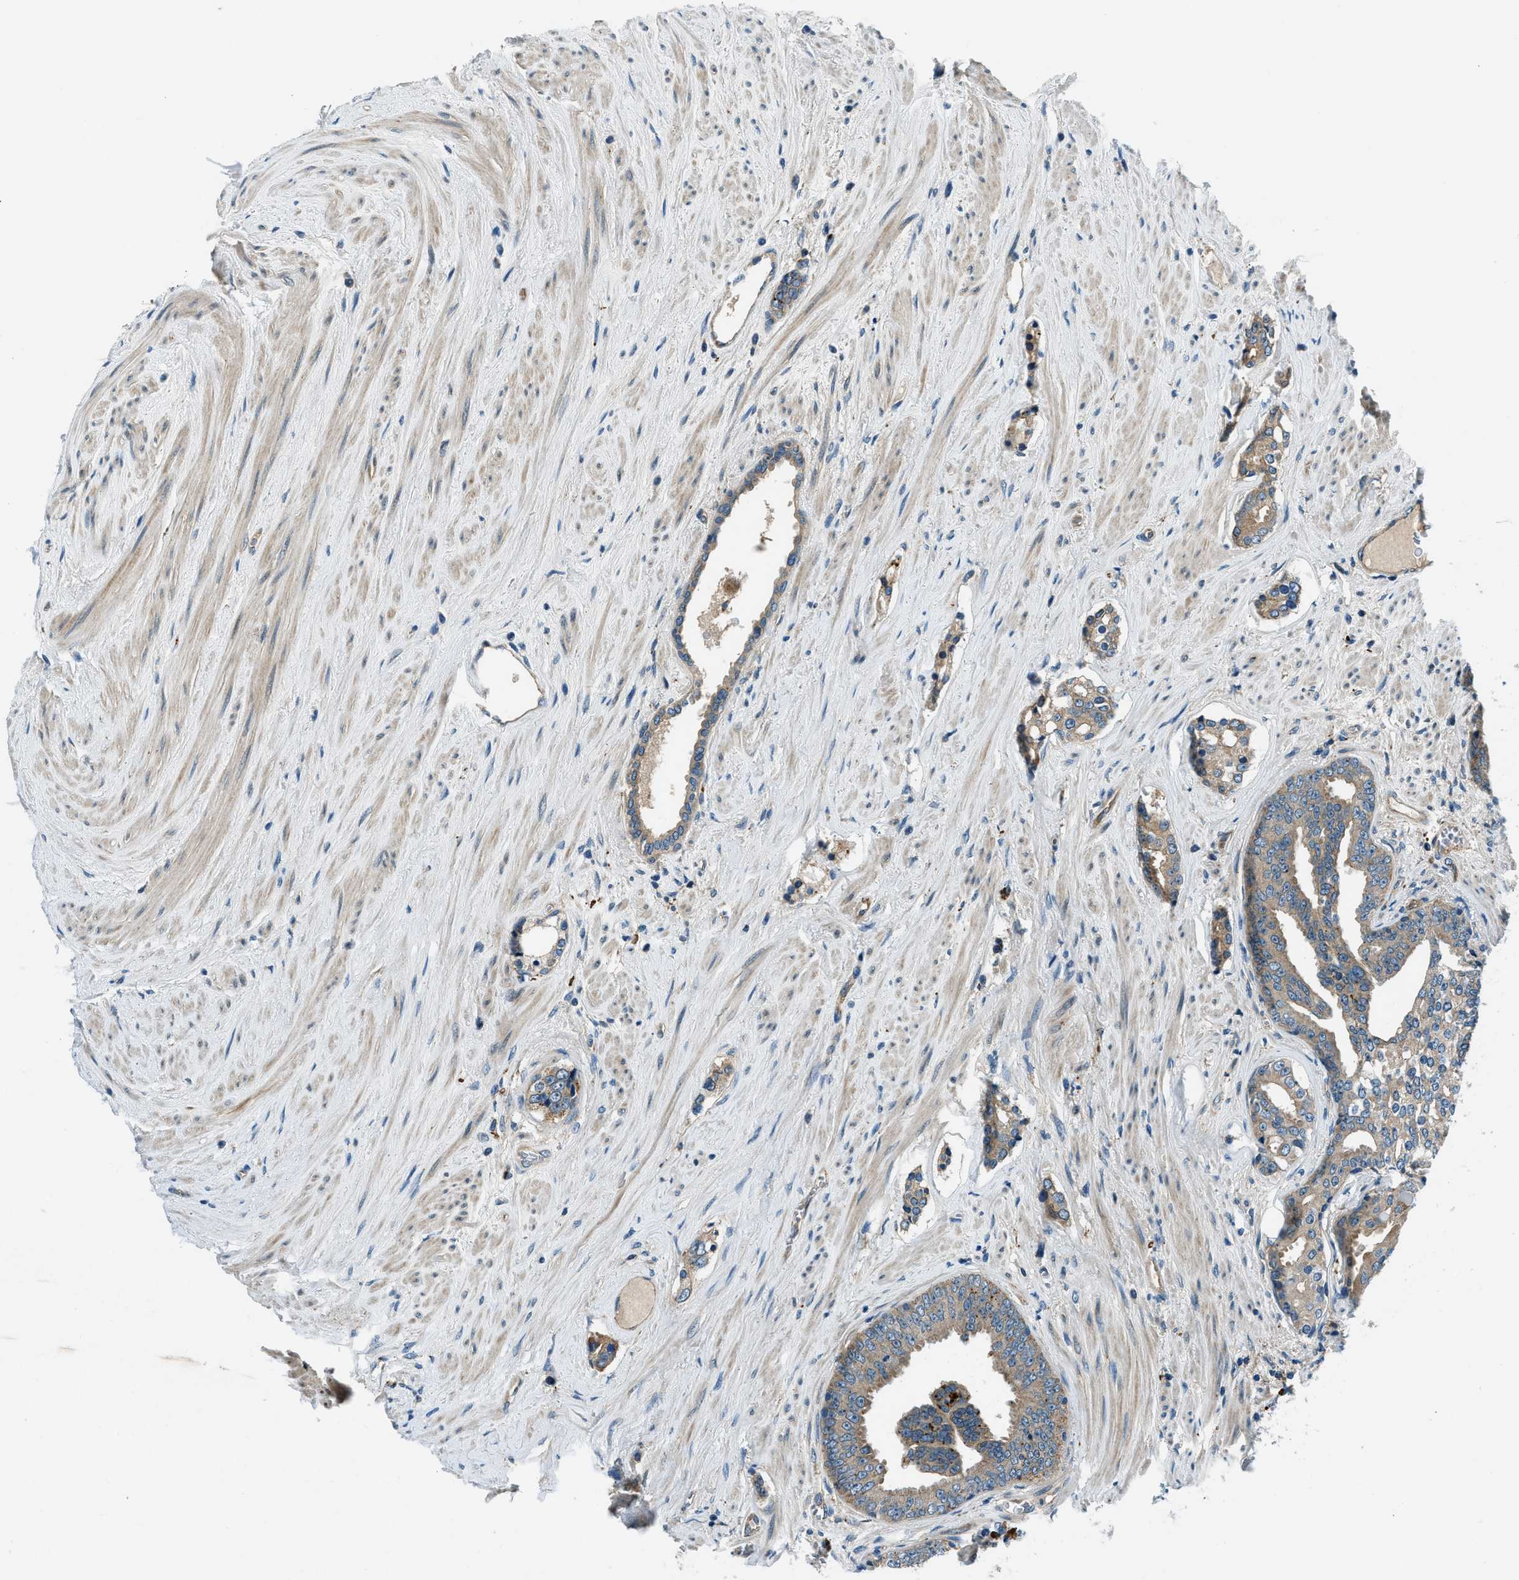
{"staining": {"intensity": "weak", "quantity": ">75%", "location": "cytoplasmic/membranous"}, "tissue": "prostate cancer", "cell_type": "Tumor cells", "image_type": "cancer", "snomed": [{"axis": "morphology", "description": "Adenocarcinoma, High grade"}, {"axis": "topography", "description": "Prostate"}], "caption": "There is low levels of weak cytoplasmic/membranous staining in tumor cells of adenocarcinoma (high-grade) (prostate), as demonstrated by immunohistochemical staining (brown color).", "gene": "SLC19A2", "patient": {"sex": "male", "age": 71}}